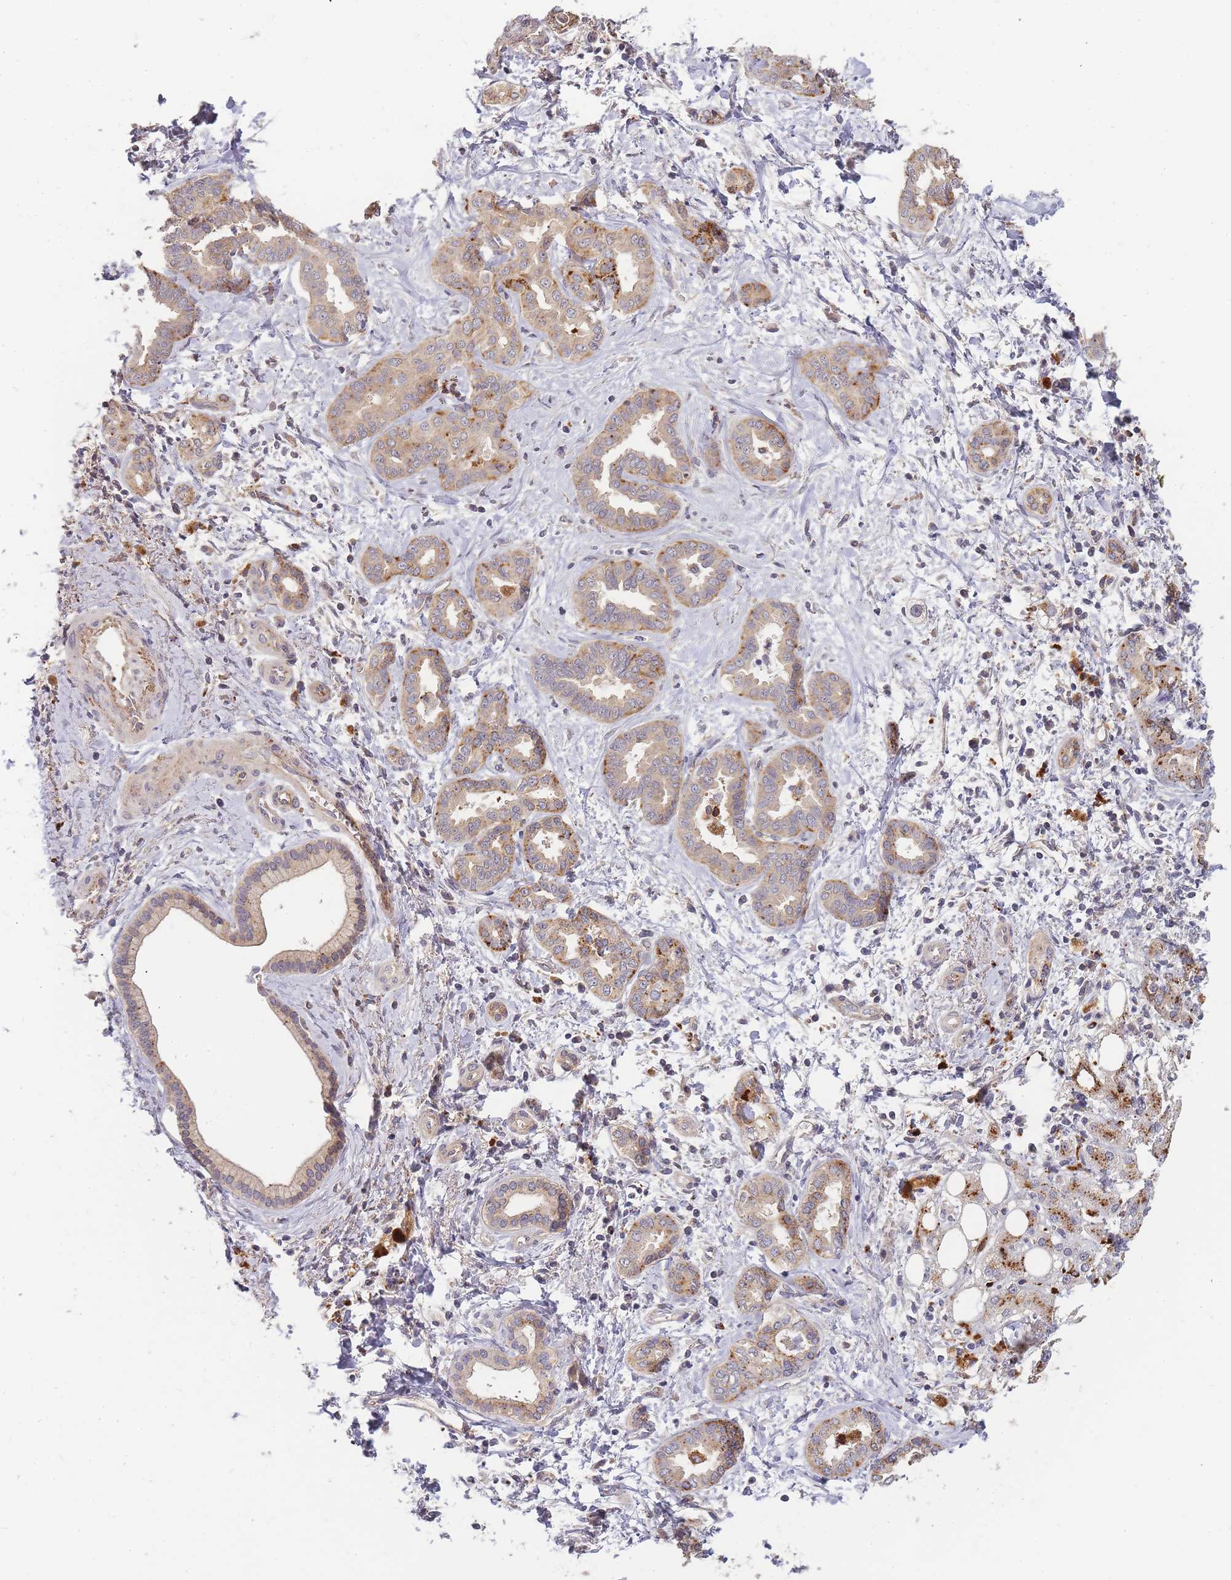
{"staining": {"intensity": "moderate", "quantity": "<25%", "location": "cytoplasmic/membranous"}, "tissue": "liver cancer", "cell_type": "Tumor cells", "image_type": "cancer", "snomed": [{"axis": "morphology", "description": "Cholangiocarcinoma"}, {"axis": "topography", "description": "Liver"}], "caption": "Tumor cells reveal low levels of moderate cytoplasmic/membranous positivity in about <25% of cells in human cholangiocarcinoma (liver).", "gene": "ATG5", "patient": {"sex": "female", "age": 77}}